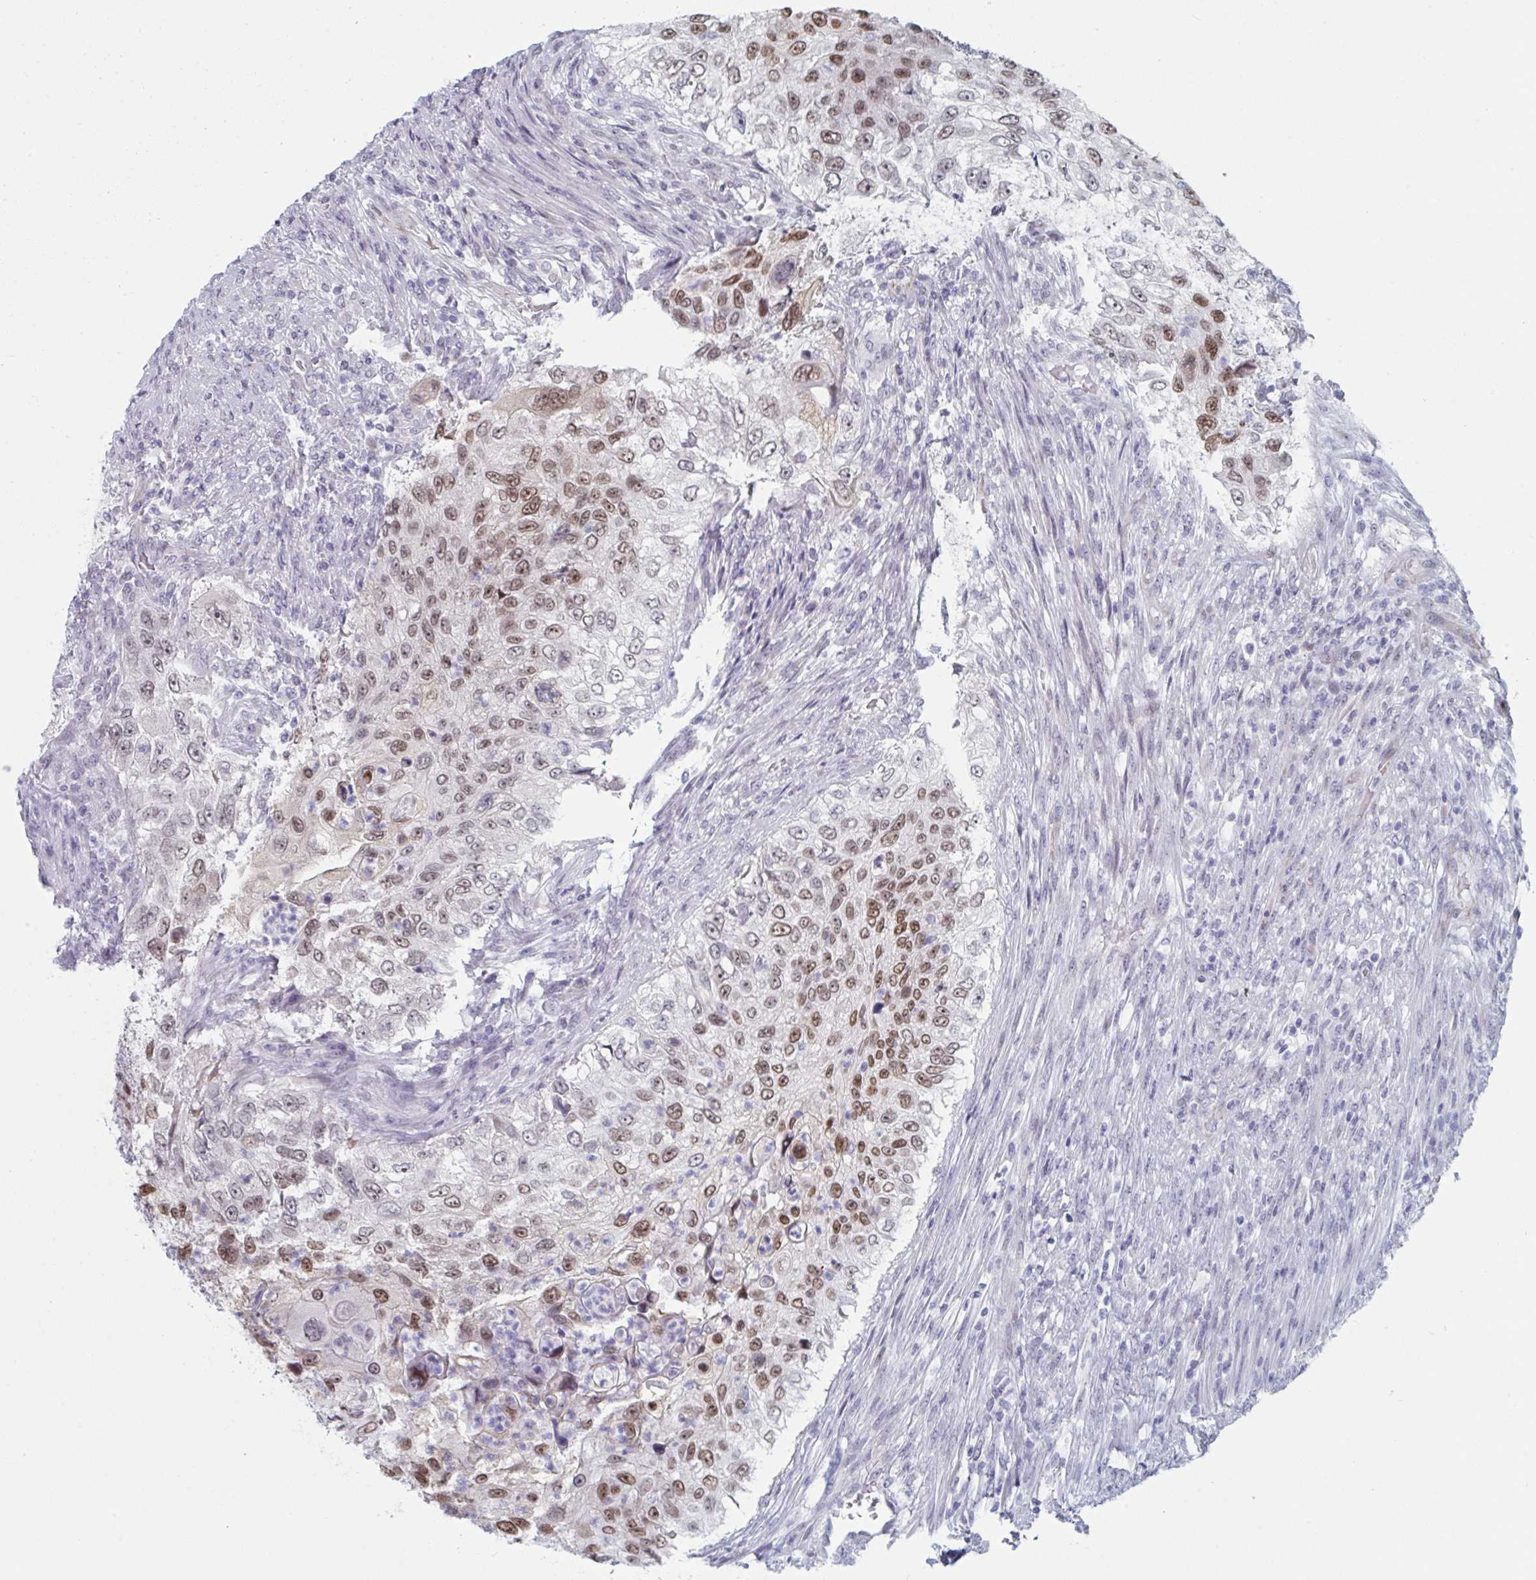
{"staining": {"intensity": "moderate", "quantity": "25%-75%", "location": "nuclear"}, "tissue": "urothelial cancer", "cell_type": "Tumor cells", "image_type": "cancer", "snomed": [{"axis": "morphology", "description": "Urothelial carcinoma, High grade"}, {"axis": "topography", "description": "Urinary bladder"}], "caption": "A high-resolution photomicrograph shows immunohistochemistry (IHC) staining of urothelial carcinoma (high-grade), which reveals moderate nuclear positivity in about 25%-75% of tumor cells.", "gene": "FOXA1", "patient": {"sex": "female", "age": 60}}